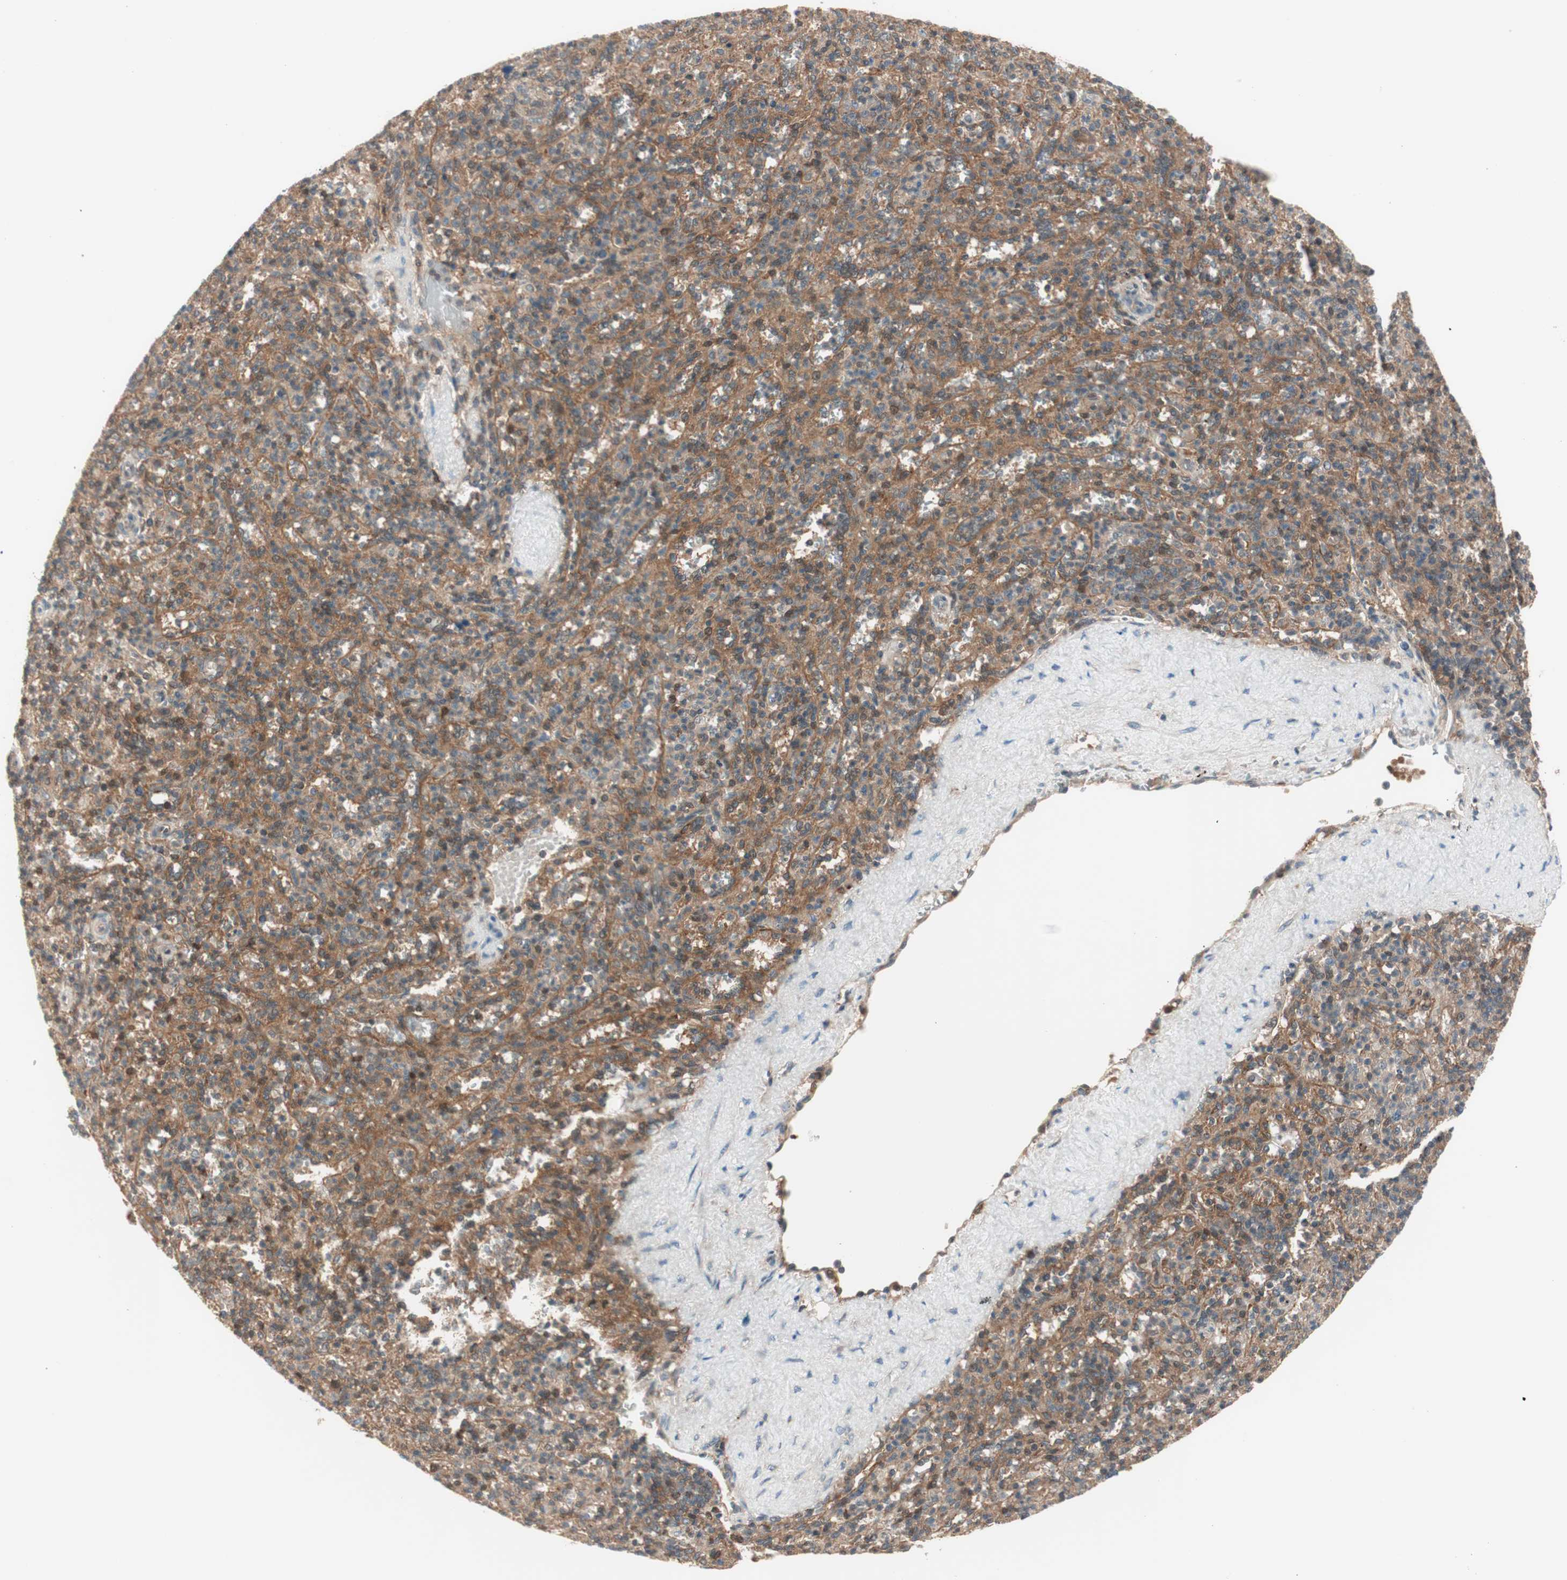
{"staining": {"intensity": "moderate", "quantity": "25%-75%", "location": "cytoplasmic/membranous"}, "tissue": "spleen", "cell_type": "Cells in red pulp", "image_type": "normal", "snomed": [{"axis": "morphology", "description": "Normal tissue, NOS"}, {"axis": "topography", "description": "Spleen"}], "caption": "This image reveals immunohistochemistry staining of benign human spleen, with medium moderate cytoplasmic/membranous expression in approximately 25%-75% of cells in red pulp.", "gene": "GALT", "patient": {"sex": "male", "age": 36}}